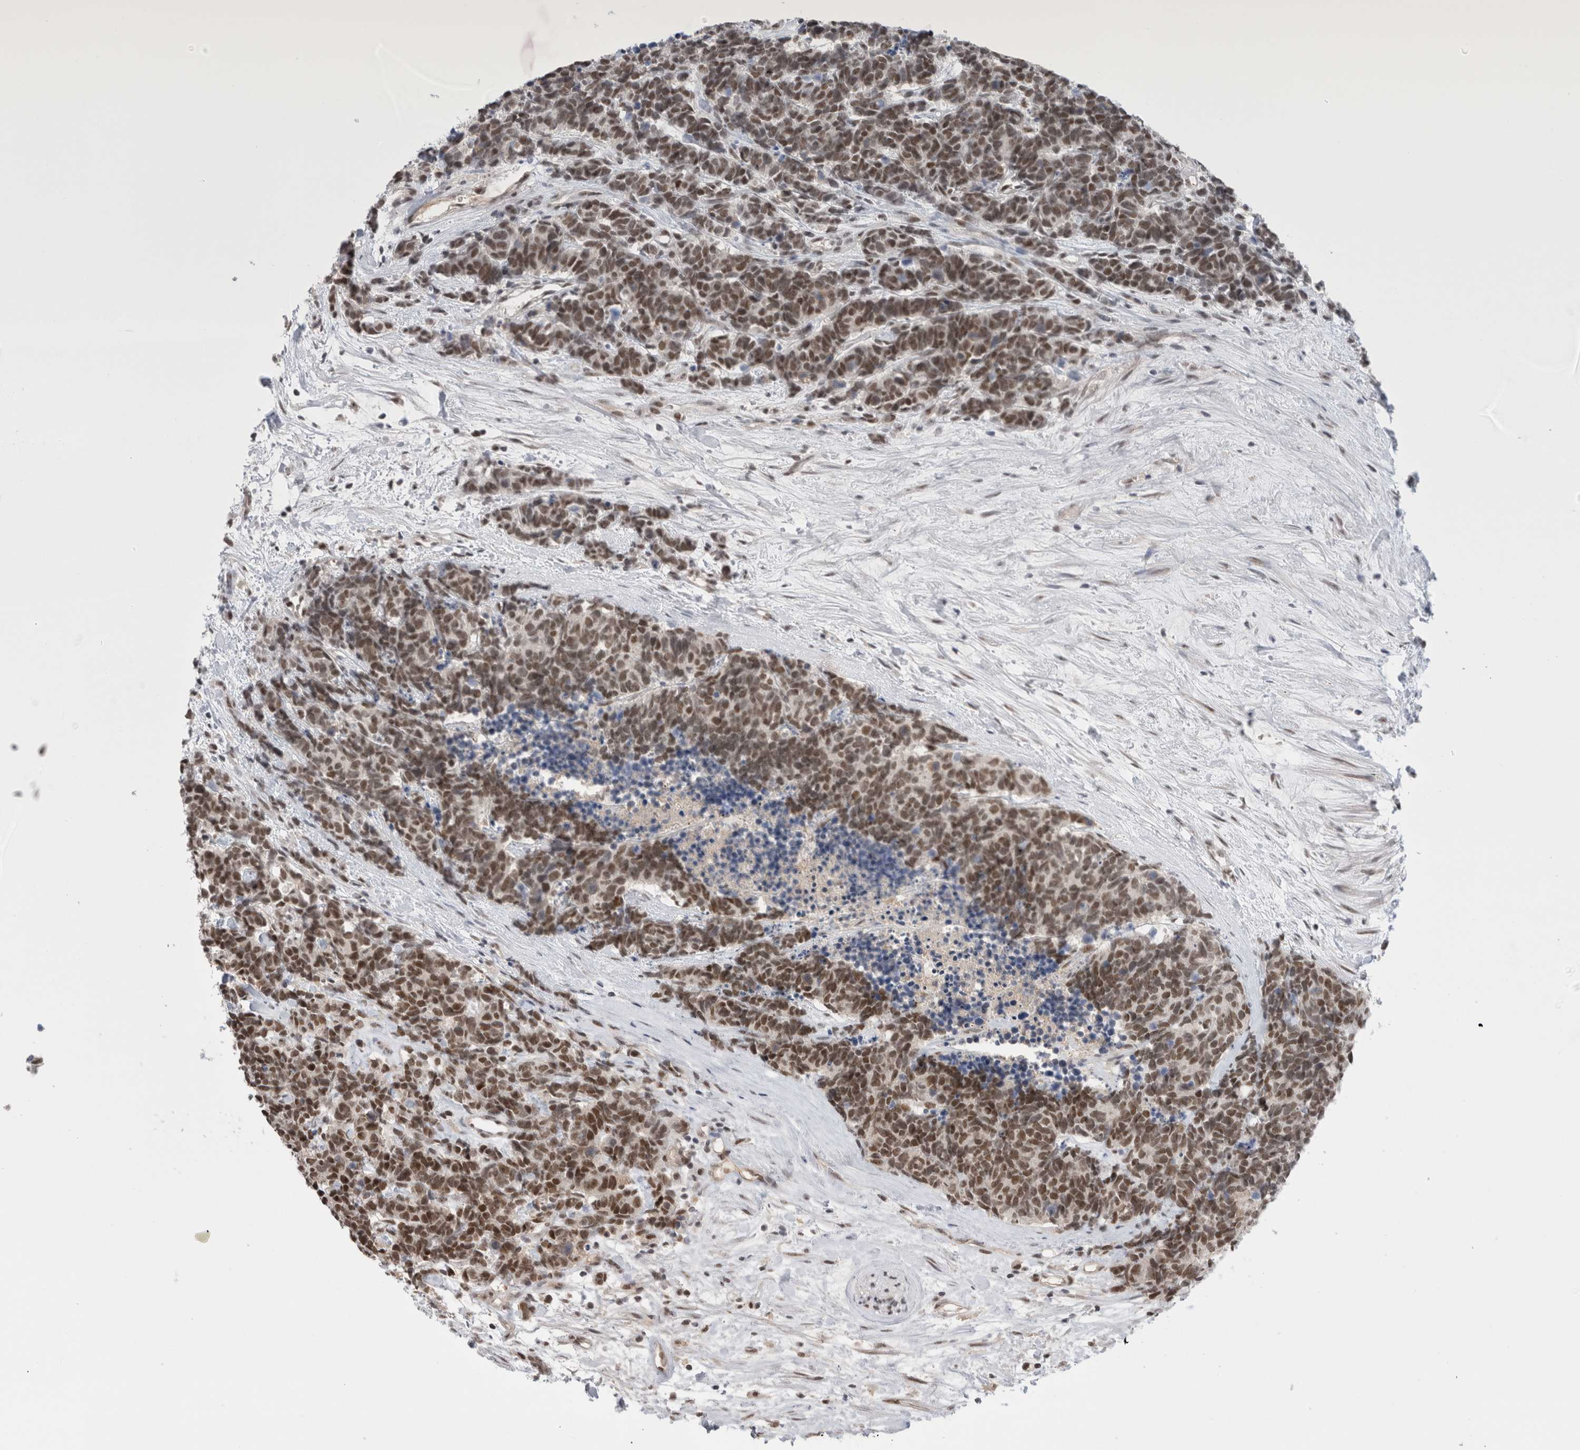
{"staining": {"intensity": "weak", "quantity": ">75%", "location": "cytoplasmic/membranous,nuclear"}, "tissue": "carcinoid", "cell_type": "Tumor cells", "image_type": "cancer", "snomed": [{"axis": "morphology", "description": "Carcinoma, NOS"}, {"axis": "morphology", "description": "Carcinoid, malignant, NOS"}, {"axis": "topography", "description": "Urinary bladder"}], "caption": "IHC staining of carcinoid (malignant), which shows low levels of weak cytoplasmic/membranous and nuclear positivity in about >75% of tumor cells indicating weak cytoplasmic/membranous and nuclear protein expression. The staining was performed using DAB (3,3'-diaminobenzidine) (brown) for protein detection and nuclei were counterstained in hematoxylin (blue).", "gene": "ZNF24", "patient": {"sex": "male", "age": 57}}